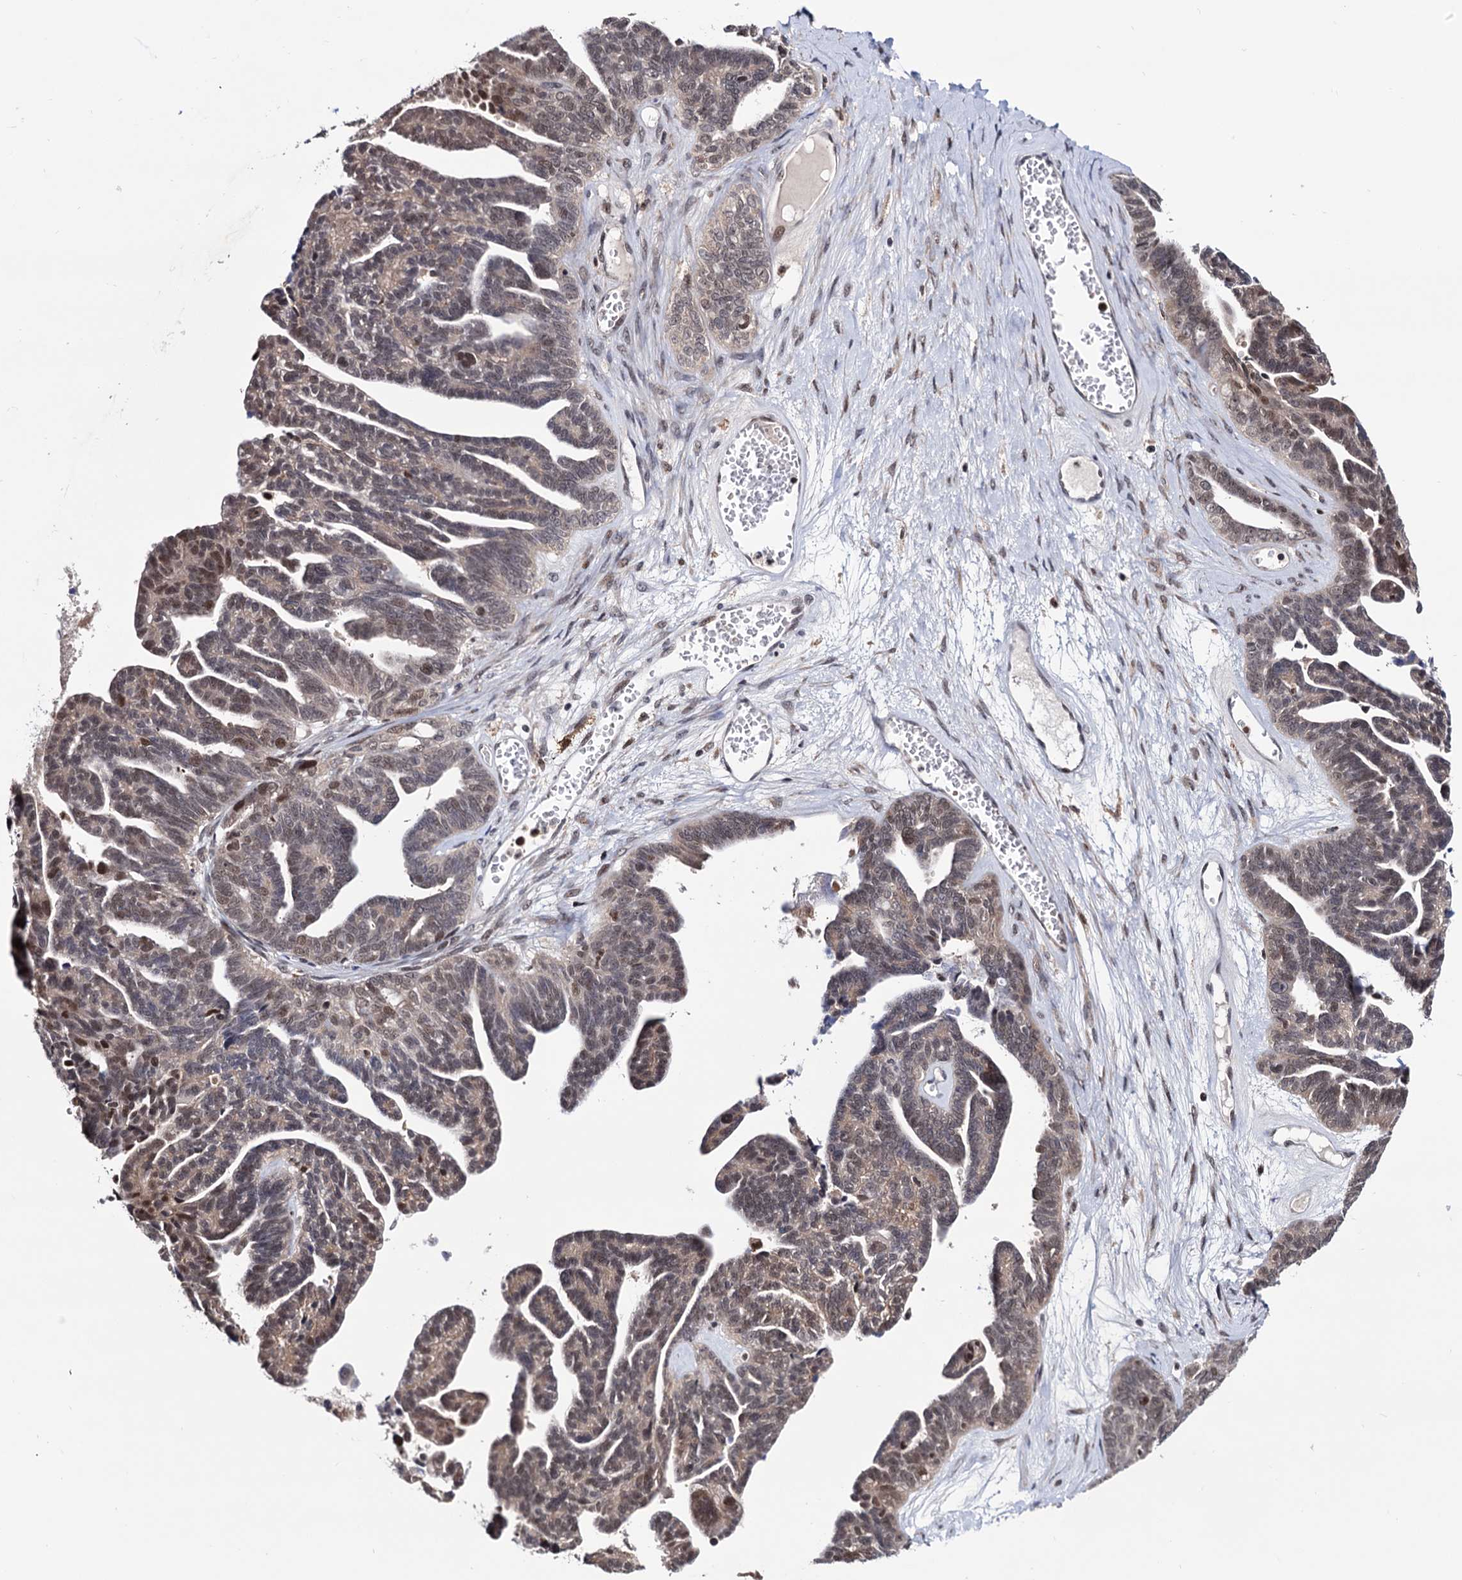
{"staining": {"intensity": "weak", "quantity": ">75%", "location": "nuclear"}, "tissue": "ovarian cancer", "cell_type": "Tumor cells", "image_type": "cancer", "snomed": [{"axis": "morphology", "description": "Cystadenocarcinoma, serous, NOS"}, {"axis": "topography", "description": "Ovary"}], "caption": "Immunohistochemical staining of ovarian cancer (serous cystadenocarcinoma) reveals weak nuclear protein positivity in about >75% of tumor cells.", "gene": "RNASEH2B", "patient": {"sex": "female", "age": 79}}